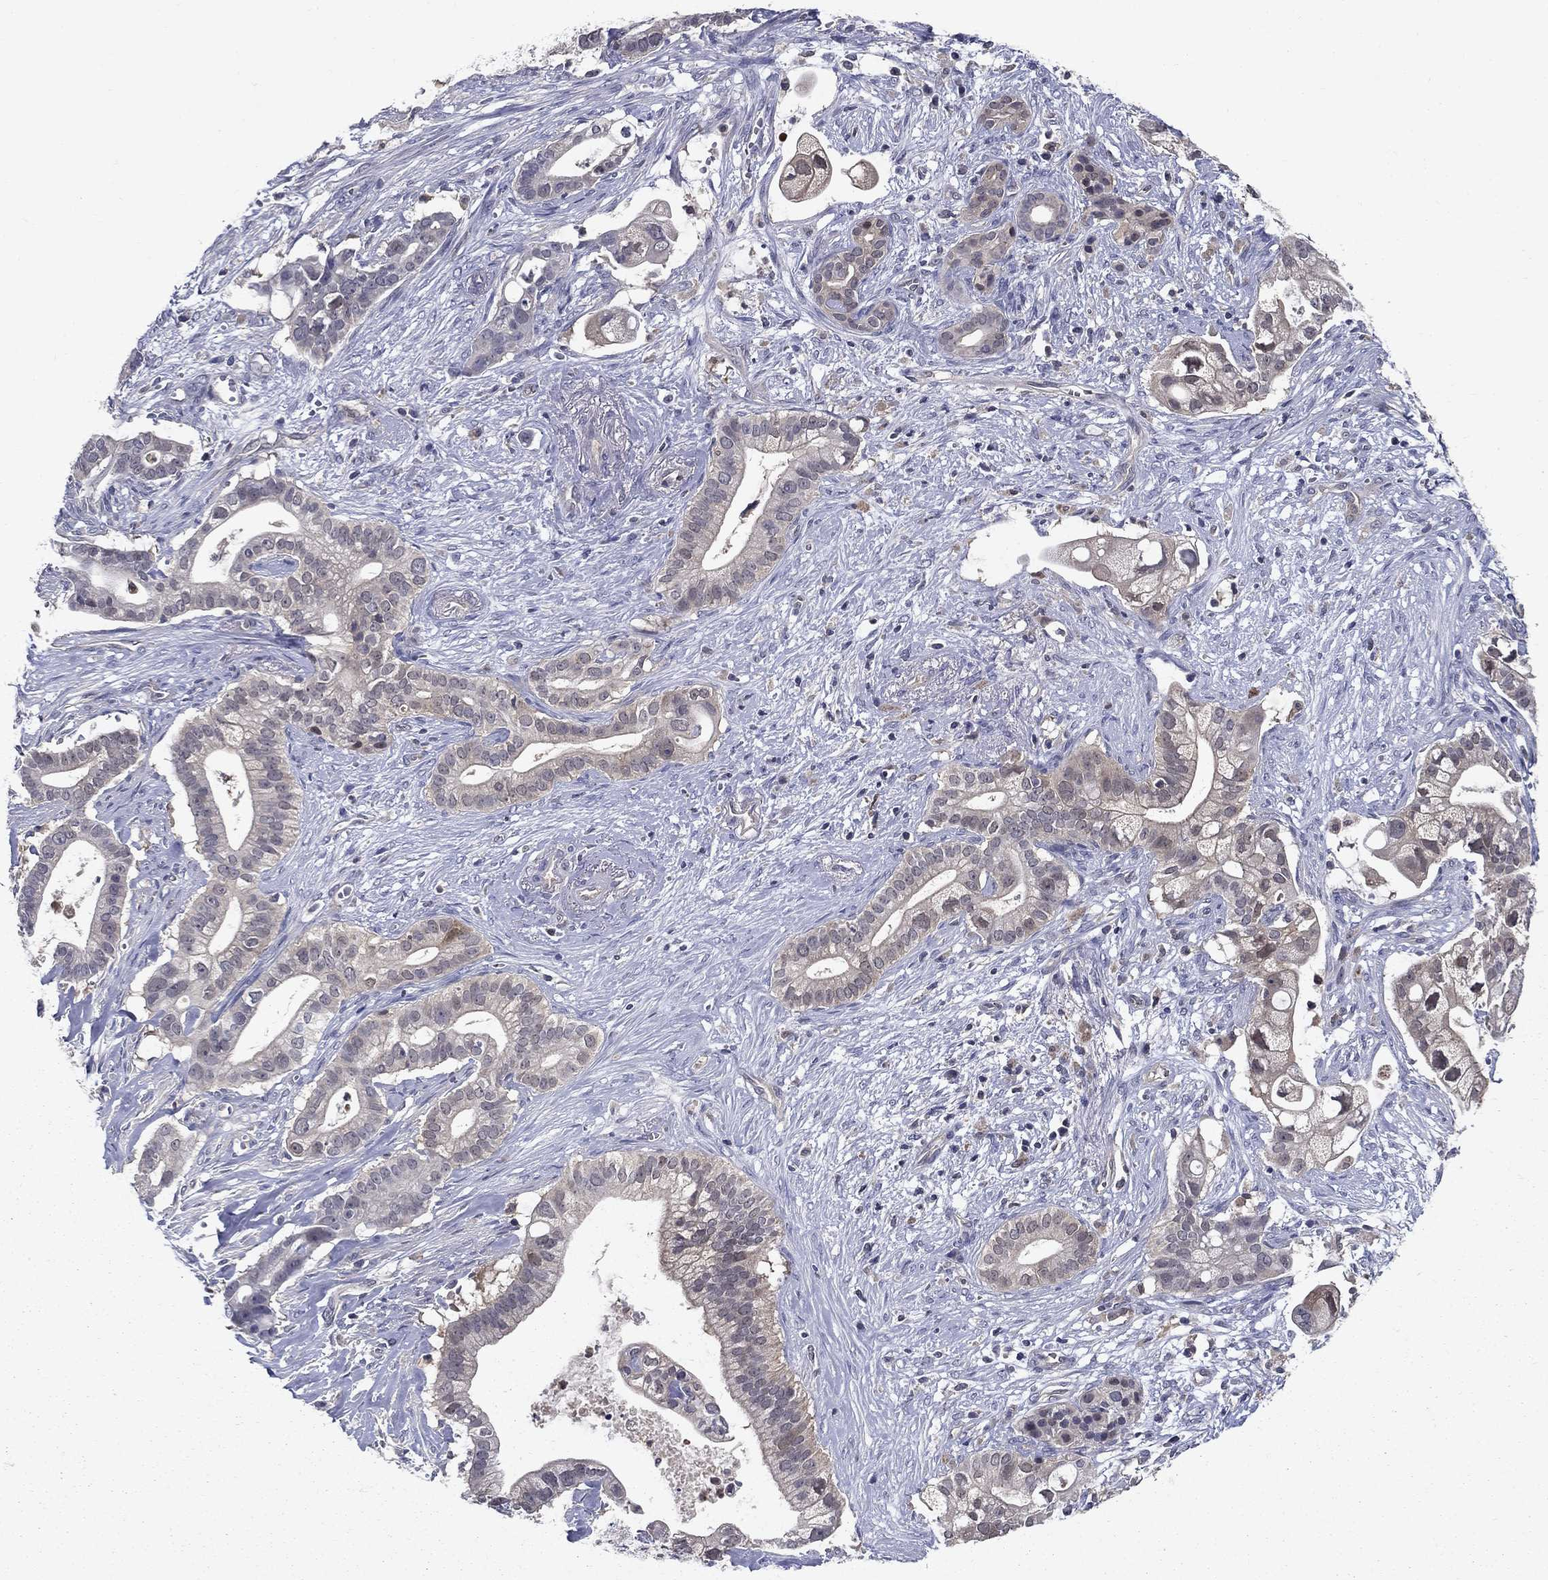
{"staining": {"intensity": "negative", "quantity": "none", "location": "none"}, "tissue": "pancreatic cancer", "cell_type": "Tumor cells", "image_type": "cancer", "snomed": [{"axis": "morphology", "description": "Adenocarcinoma, NOS"}, {"axis": "topography", "description": "Pancreas"}], "caption": "Protein analysis of pancreatic adenocarcinoma demonstrates no significant expression in tumor cells.", "gene": "GLTP", "patient": {"sex": "male", "age": 61}}